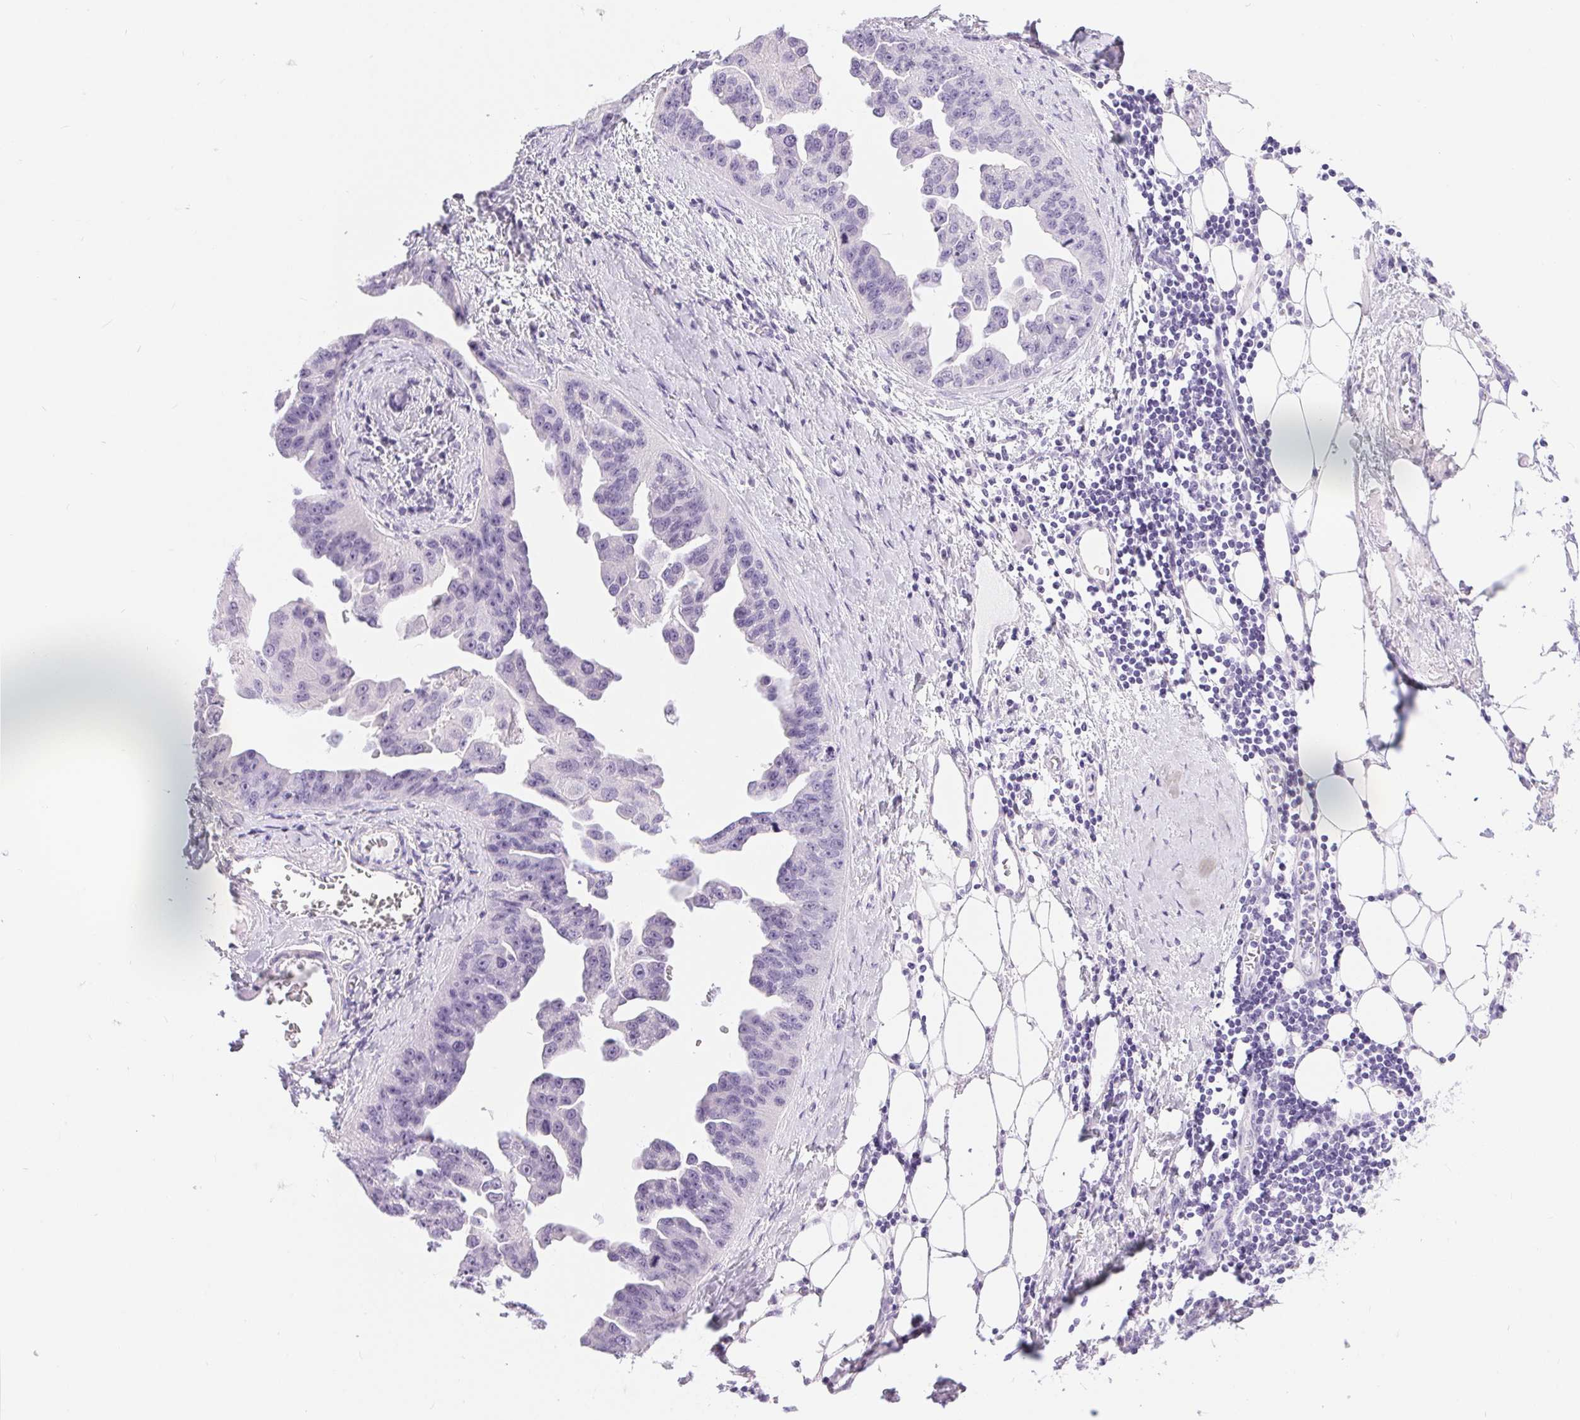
{"staining": {"intensity": "negative", "quantity": "none", "location": "none"}, "tissue": "ovarian cancer", "cell_type": "Tumor cells", "image_type": "cancer", "snomed": [{"axis": "morphology", "description": "Cystadenocarcinoma, serous, NOS"}, {"axis": "topography", "description": "Ovary"}], "caption": "Immunohistochemistry image of human serous cystadenocarcinoma (ovarian) stained for a protein (brown), which exhibits no positivity in tumor cells.", "gene": "XDH", "patient": {"sex": "female", "age": 75}}